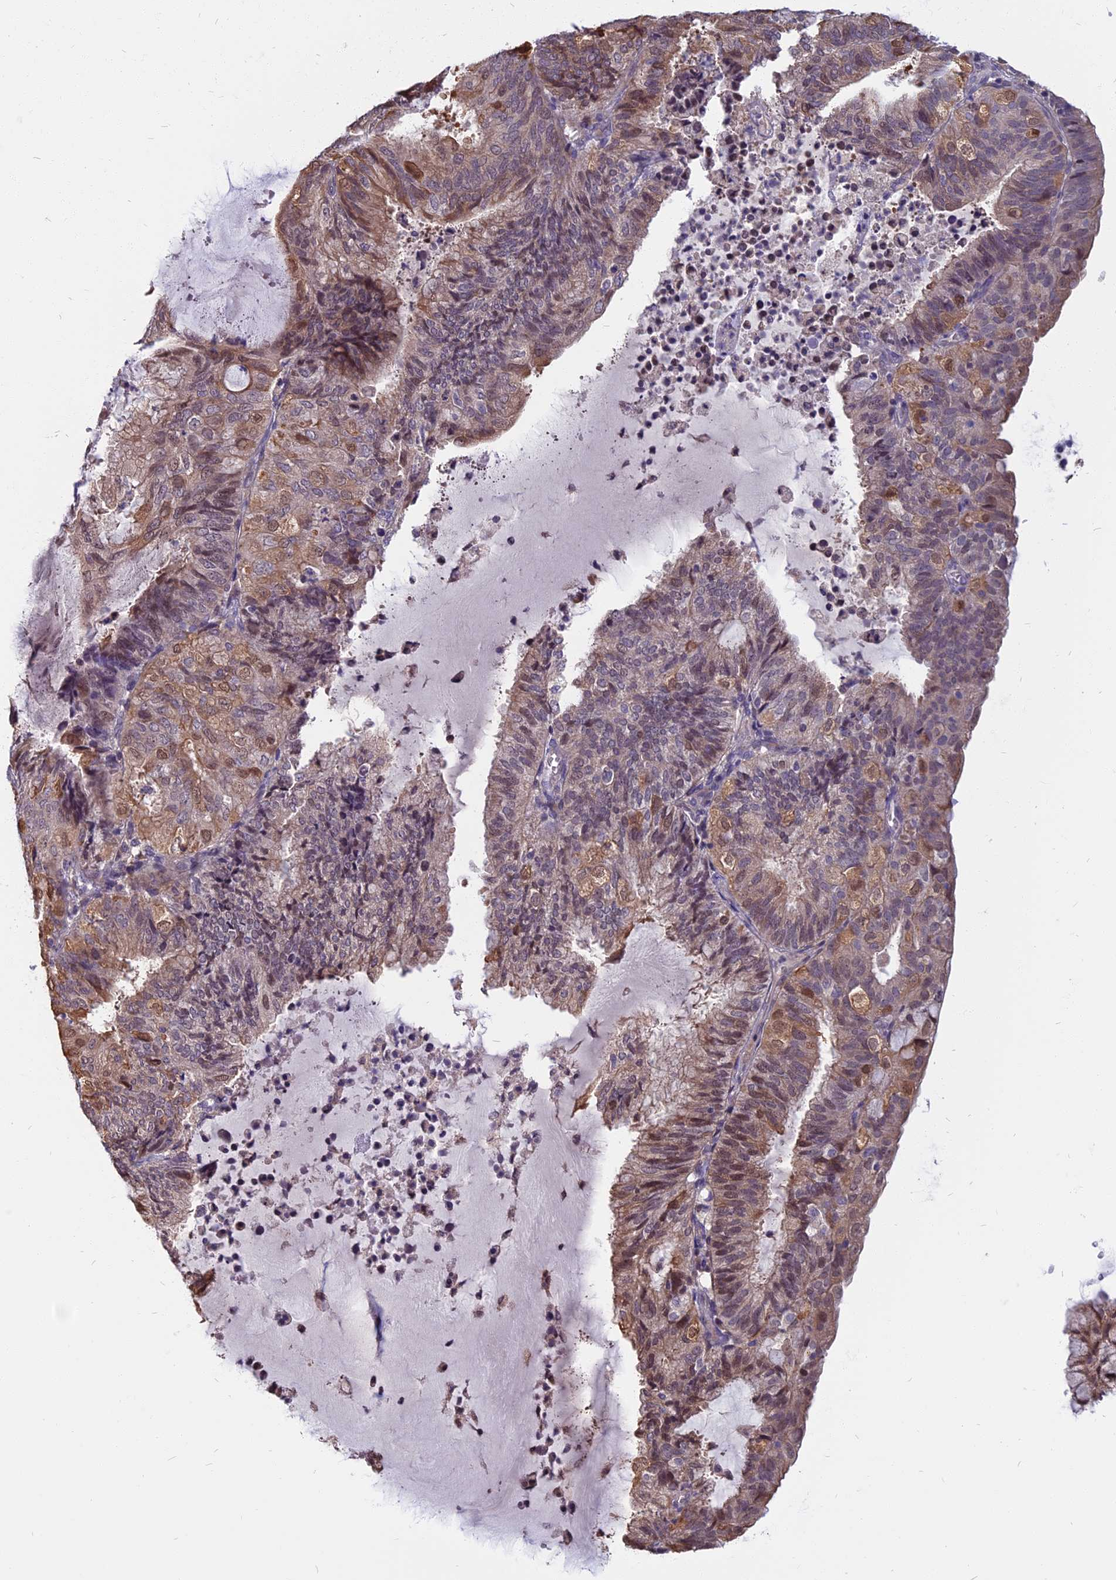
{"staining": {"intensity": "moderate", "quantity": "<25%", "location": "cytoplasmic/membranous,nuclear"}, "tissue": "endometrial cancer", "cell_type": "Tumor cells", "image_type": "cancer", "snomed": [{"axis": "morphology", "description": "Adenocarcinoma, NOS"}, {"axis": "topography", "description": "Endometrium"}], "caption": "Immunohistochemical staining of endometrial cancer (adenocarcinoma) exhibits moderate cytoplasmic/membranous and nuclear protein positivity in about <25% of tumor cells.", "gene": "CCDC113", "patient": {"sex": "female", "age": 81}}